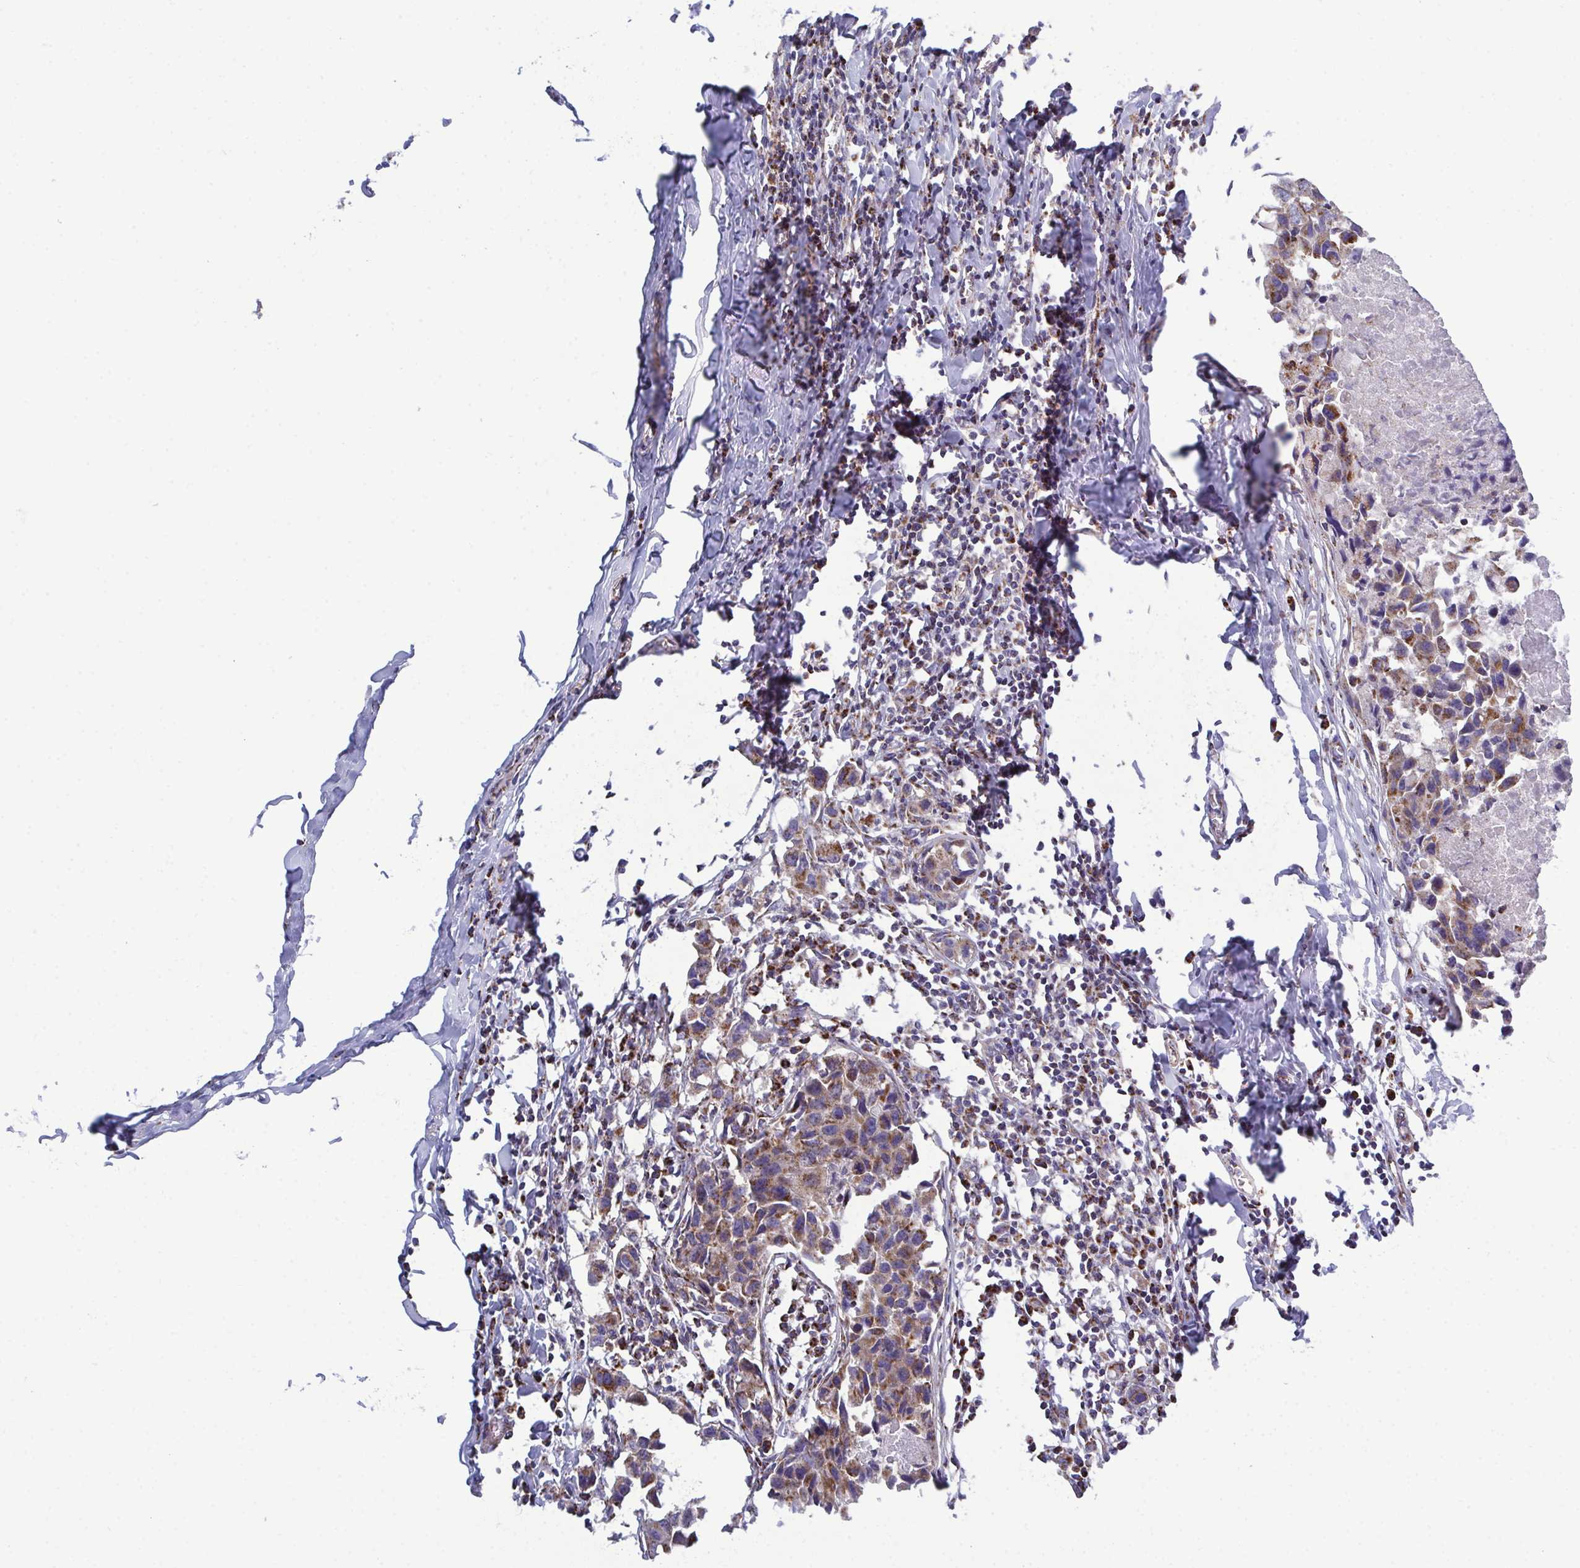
{"staining": {"intensity": "weak", "quantity": "25%-75%", "location": "cytoplasmic/membranous"}, "tissue": "breast cancer", "cell_type": "Tumor cells", "image_type": "cancer", "snomed": [{"axis": "morphology", "description": "Duct carcinoma"}, {"axis": "topography", "description": "Breast"}], "caption": "This micrograph demonstrates immunohistochemistry staining of human invasive ductal carcinoma (breast), with low weak cytoplasmic/membranous staining in about 25%-75% of tumor cells.", "gene": "CSDE1", "patient": {"sex": "female", "age": 27}}